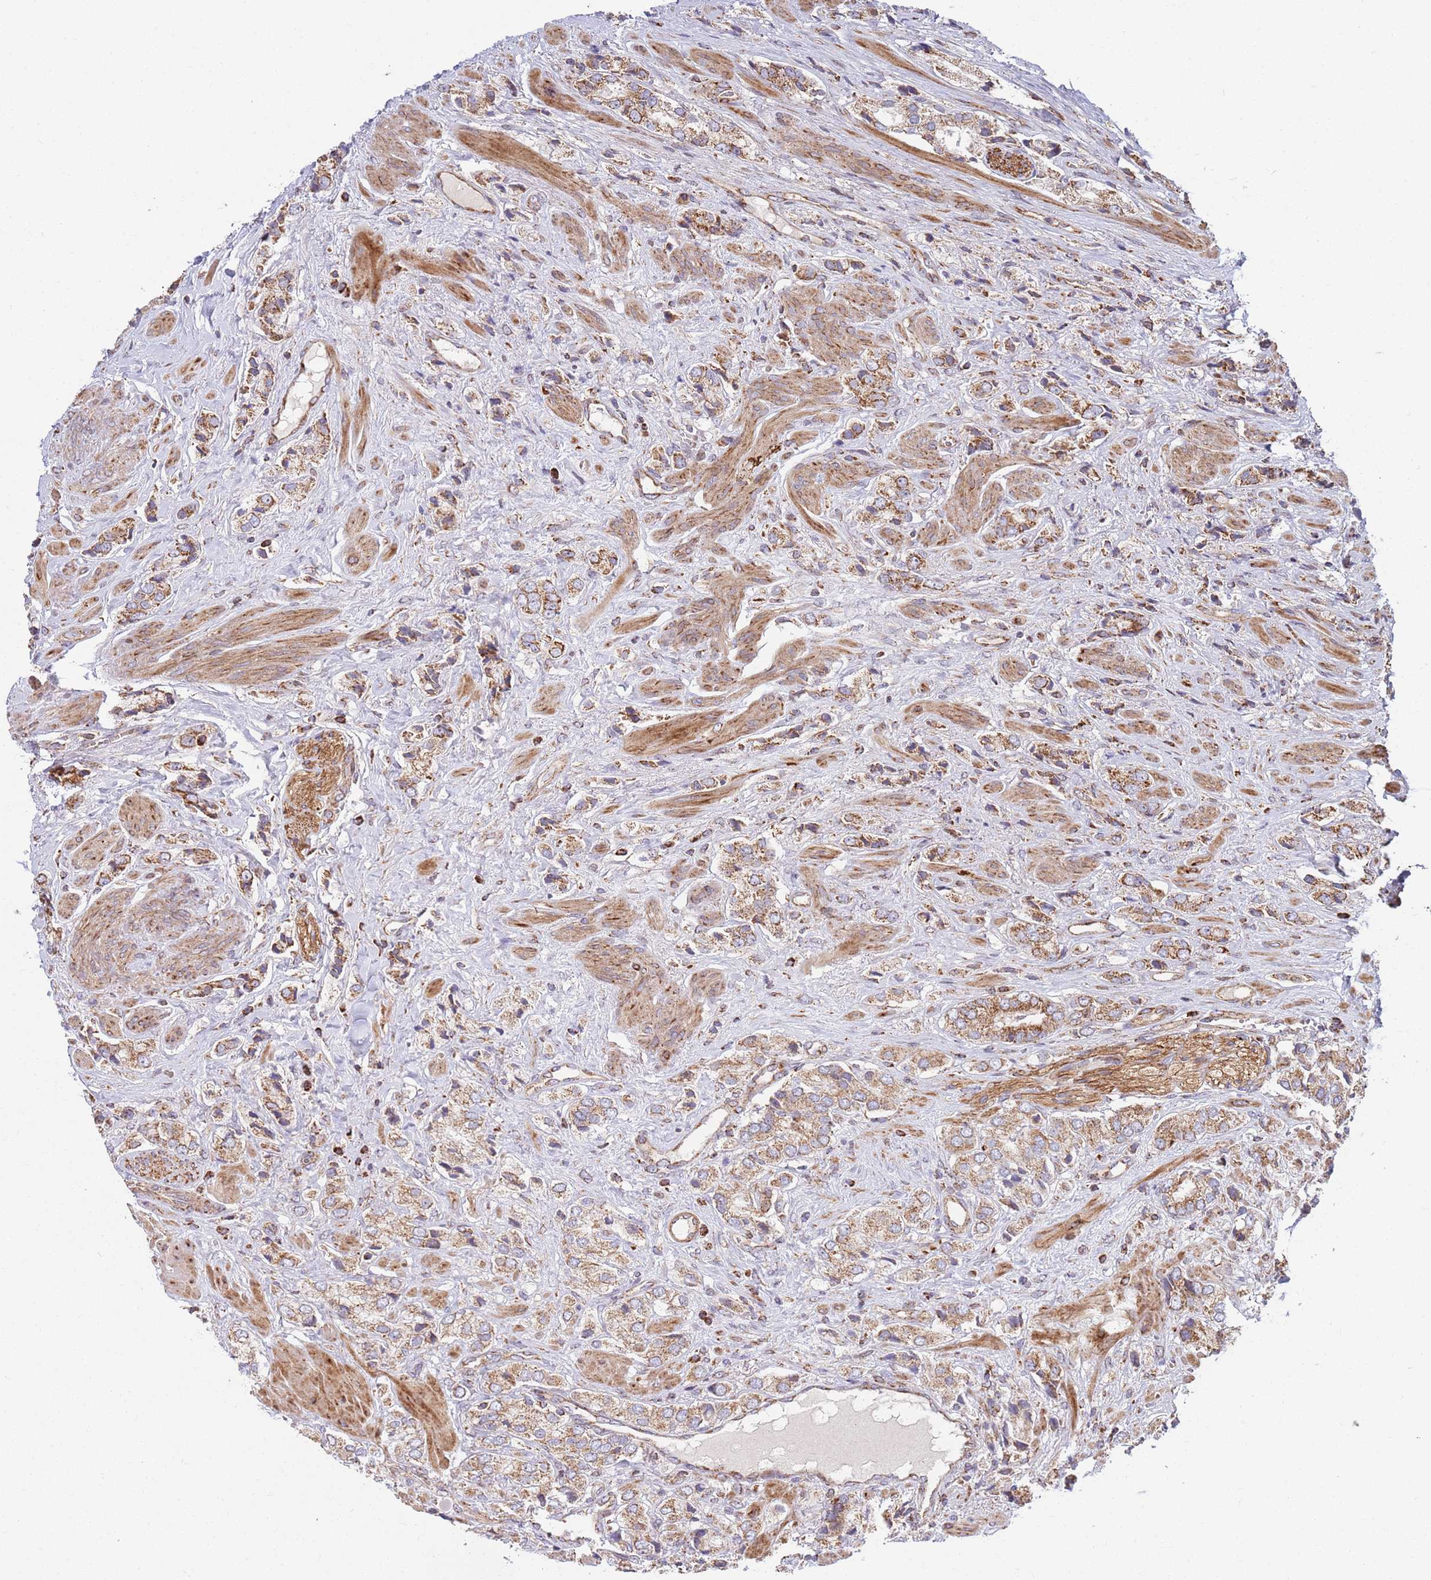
{"staining": {"intensity": "moderate", "quantity": ">75%", "location": "cytoplasmic/membranous"}, "tissue": "prostate cancer", "cell_type": "Tumor cells", "image_type": "cancer", "snomed": [{"axis": "morphology", "description": "Adenocarcinoma, High grade"}, {"axis": "topography", "description": "Prostate and seminal vesicle, NOS"}], "caption": "This is an image of immunohistochemistry staining of adenocarcinoma (high-grade) (prostate), which shows moderate positivity in the cytoplasmic/membranous of tumor cells.", "gene": "ATP5PD", "patient": {"sex": "male", "age": 64}}